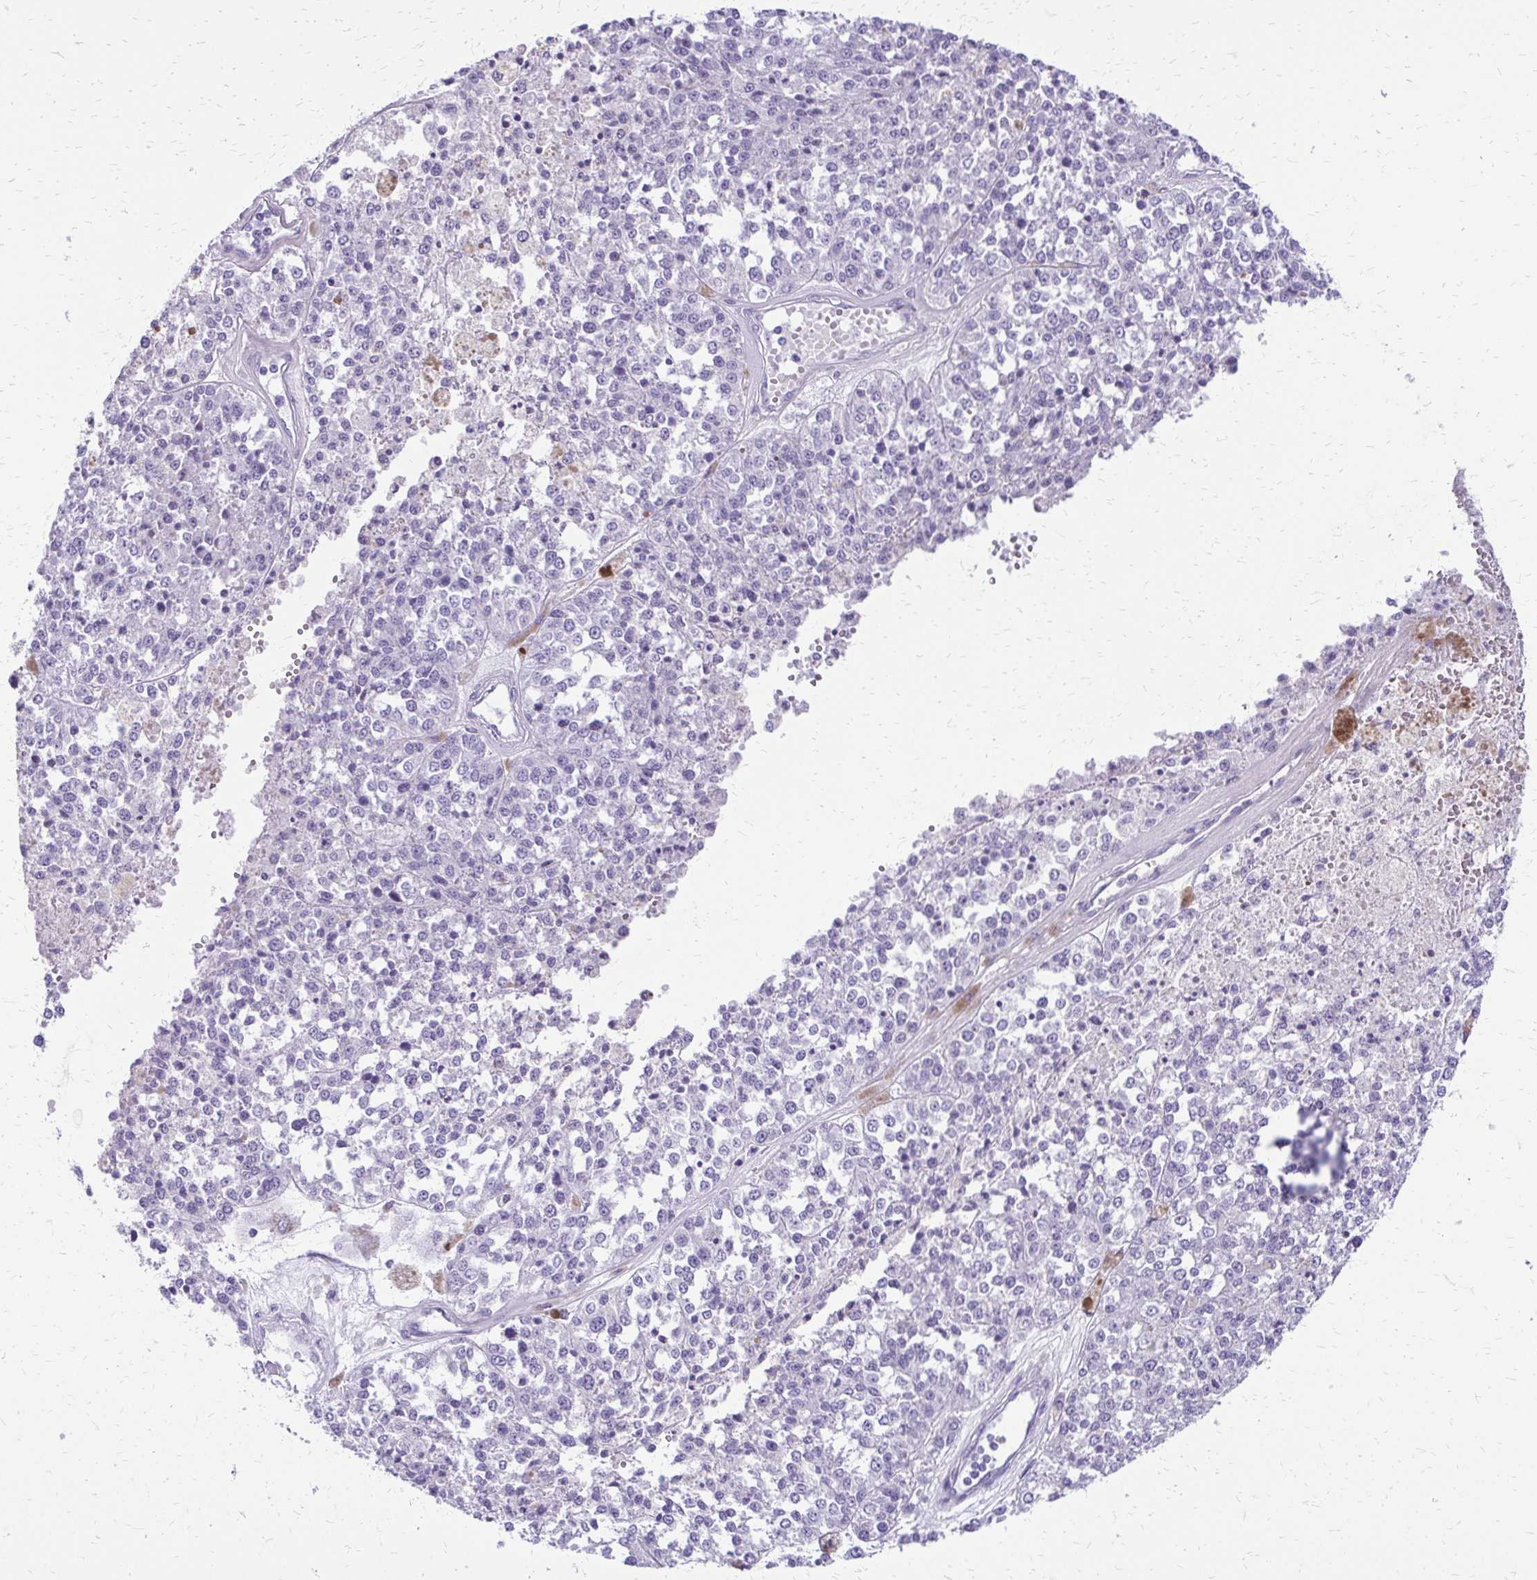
{"staining": {"intensity": "negative", "quantity": "none", "location": "none"}, "tissue": "melanoma", "cell_type": "Tumor cells", "image_type": "cancer", "snomed": [{"axis": "morphology", "description": "Malignant melanoma, Metastatic site"}, {"axis": "topography", "description": "Lymph node"}], "caption": "A high-resolution image shows immunohistochemistry staining of malignant melanoma (metastatic site), which reveals no significant positivity in tumor cells. The staining is performed using DAB brown chromogen with nuclei counter-stained in using hematoxylin.", "gene": "SLC32A1", "patient": {"sex": "female", "age": 64}}